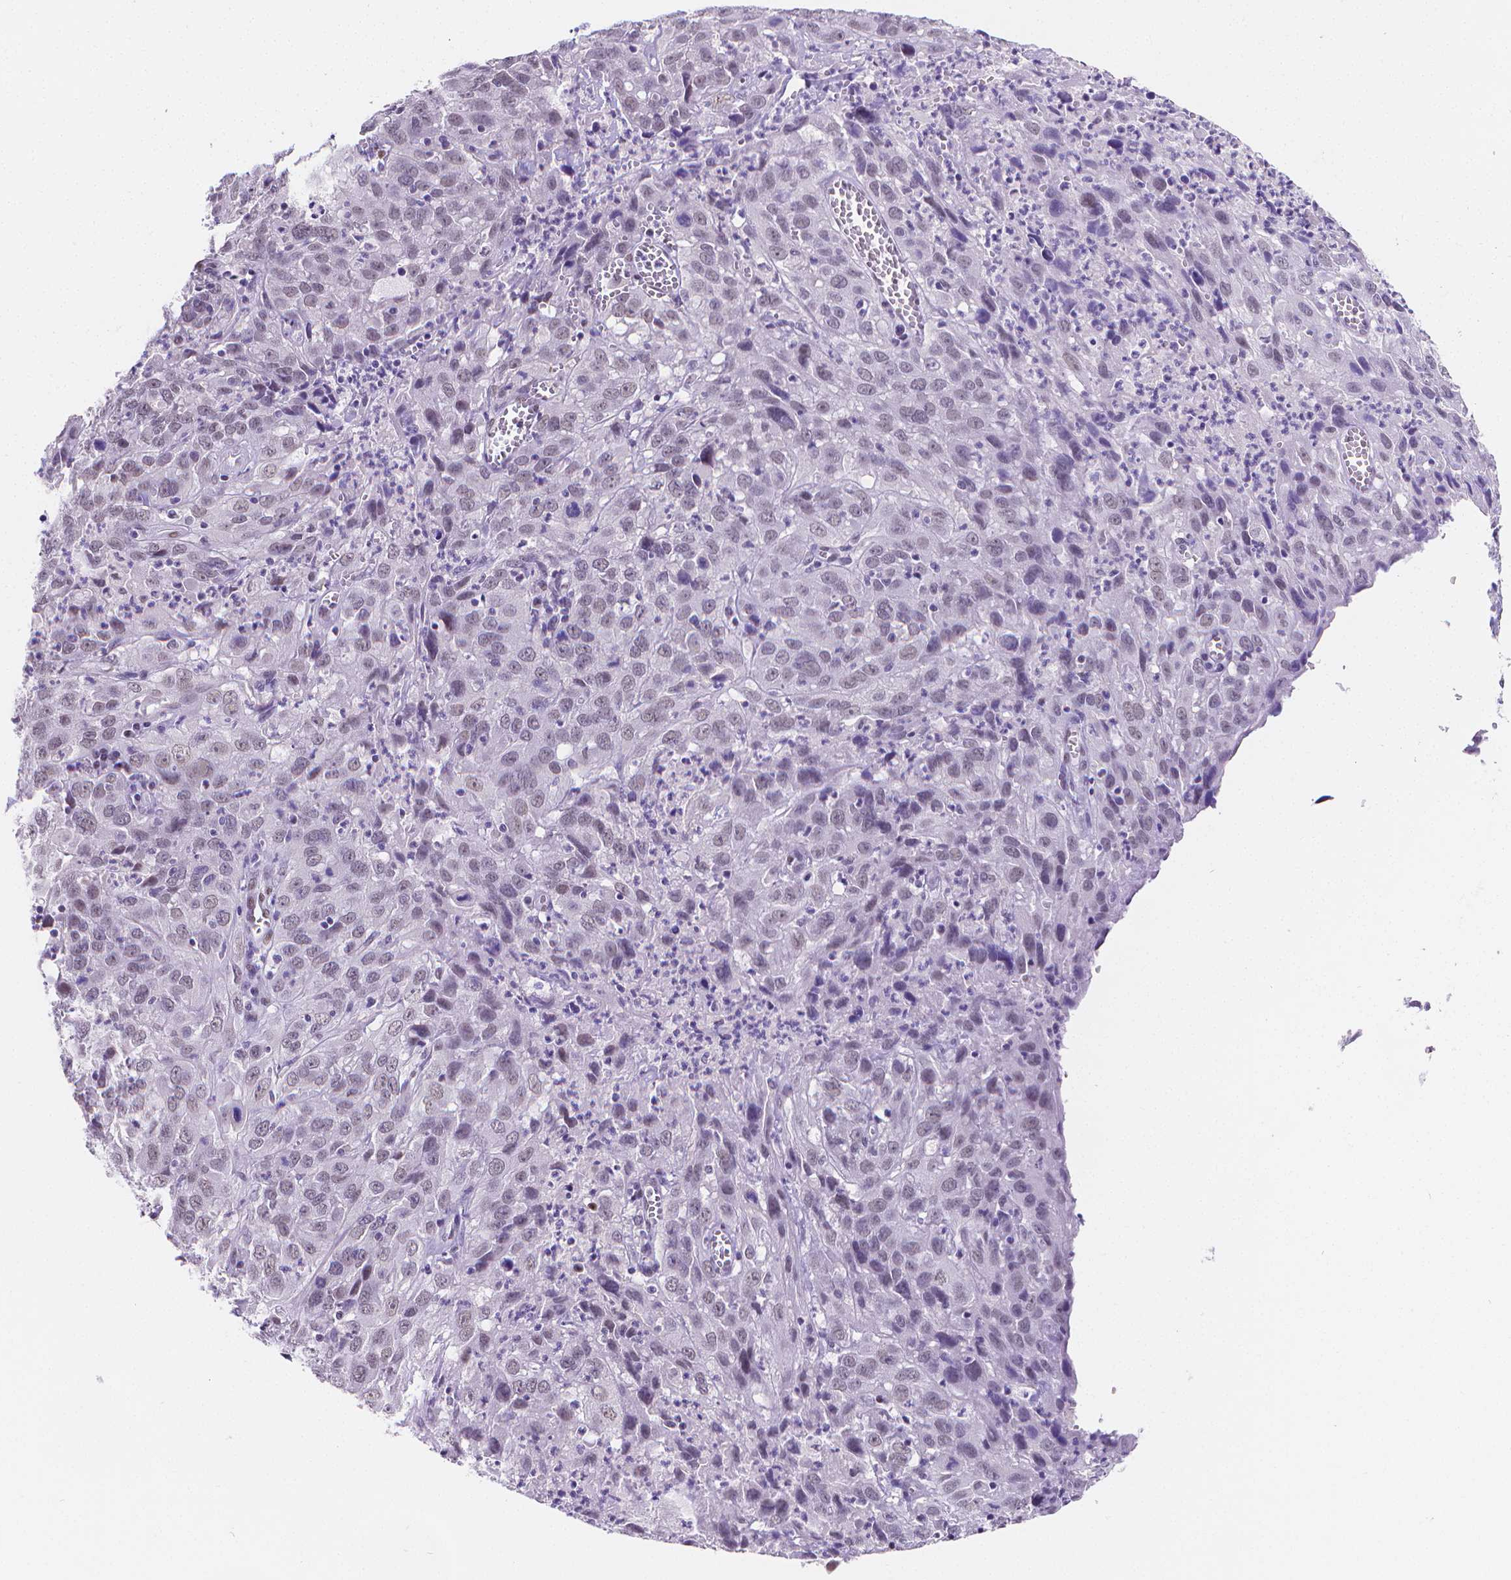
{"staining": {"intensity": "negative", "quantity": "none", "location": "none"}, "tissue": "cervical cancer", "cell_type": "Tumor cells", "image_type": "cancer", "snomed": [{"axis": "morphology", "description": "Squamous cell carcinoma, NOS"}, {"axis": "topography", "description": "Cervix"}], "caption": "Immunohistochemistry photomicrograph of neoplastic tissue: human squamous cell carcinoma (cervical) stained with DAB reveals no significant protein positivity in tumor cells.", "gene": "MEF2C", "patient": {"sex": "female", "age": 32}}